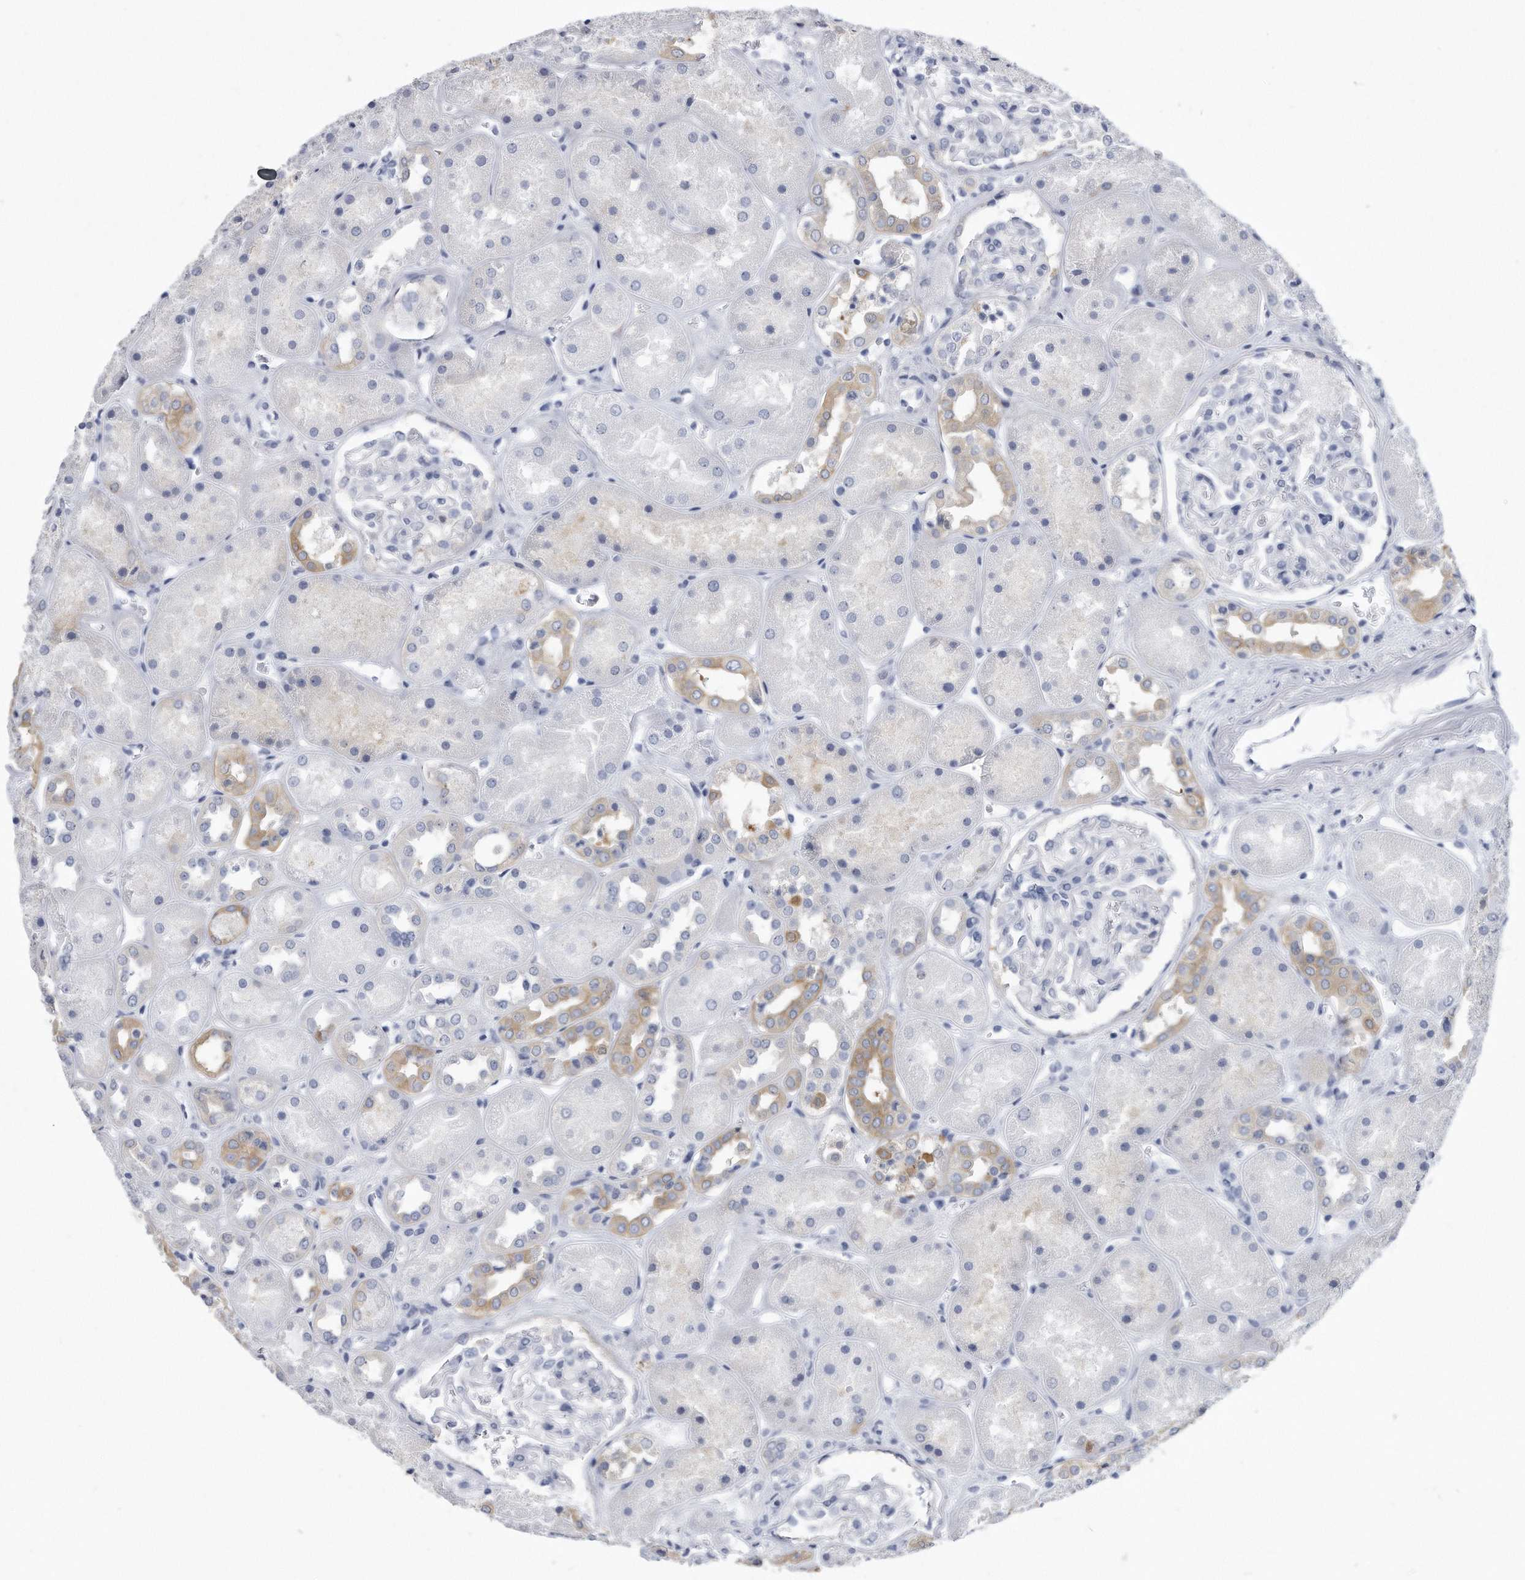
{"staining": {"intensity": "negative", "quantity": "none", "location": "none"}, "tissue": "kidney", "cell_type": "Cells in glomeruli", "image_type": "normal", "snomed": [{"axis": "morphology", "description": "Normal tissue, NOS"}, {"axis": "topography", "description": "Kidney"}], "caption": "Human kidney stained for a protein using IHC reveals no staining in cells in glomeruli.", "gene": "PYGB", "patient": {"sex": "male", "age": 70}}